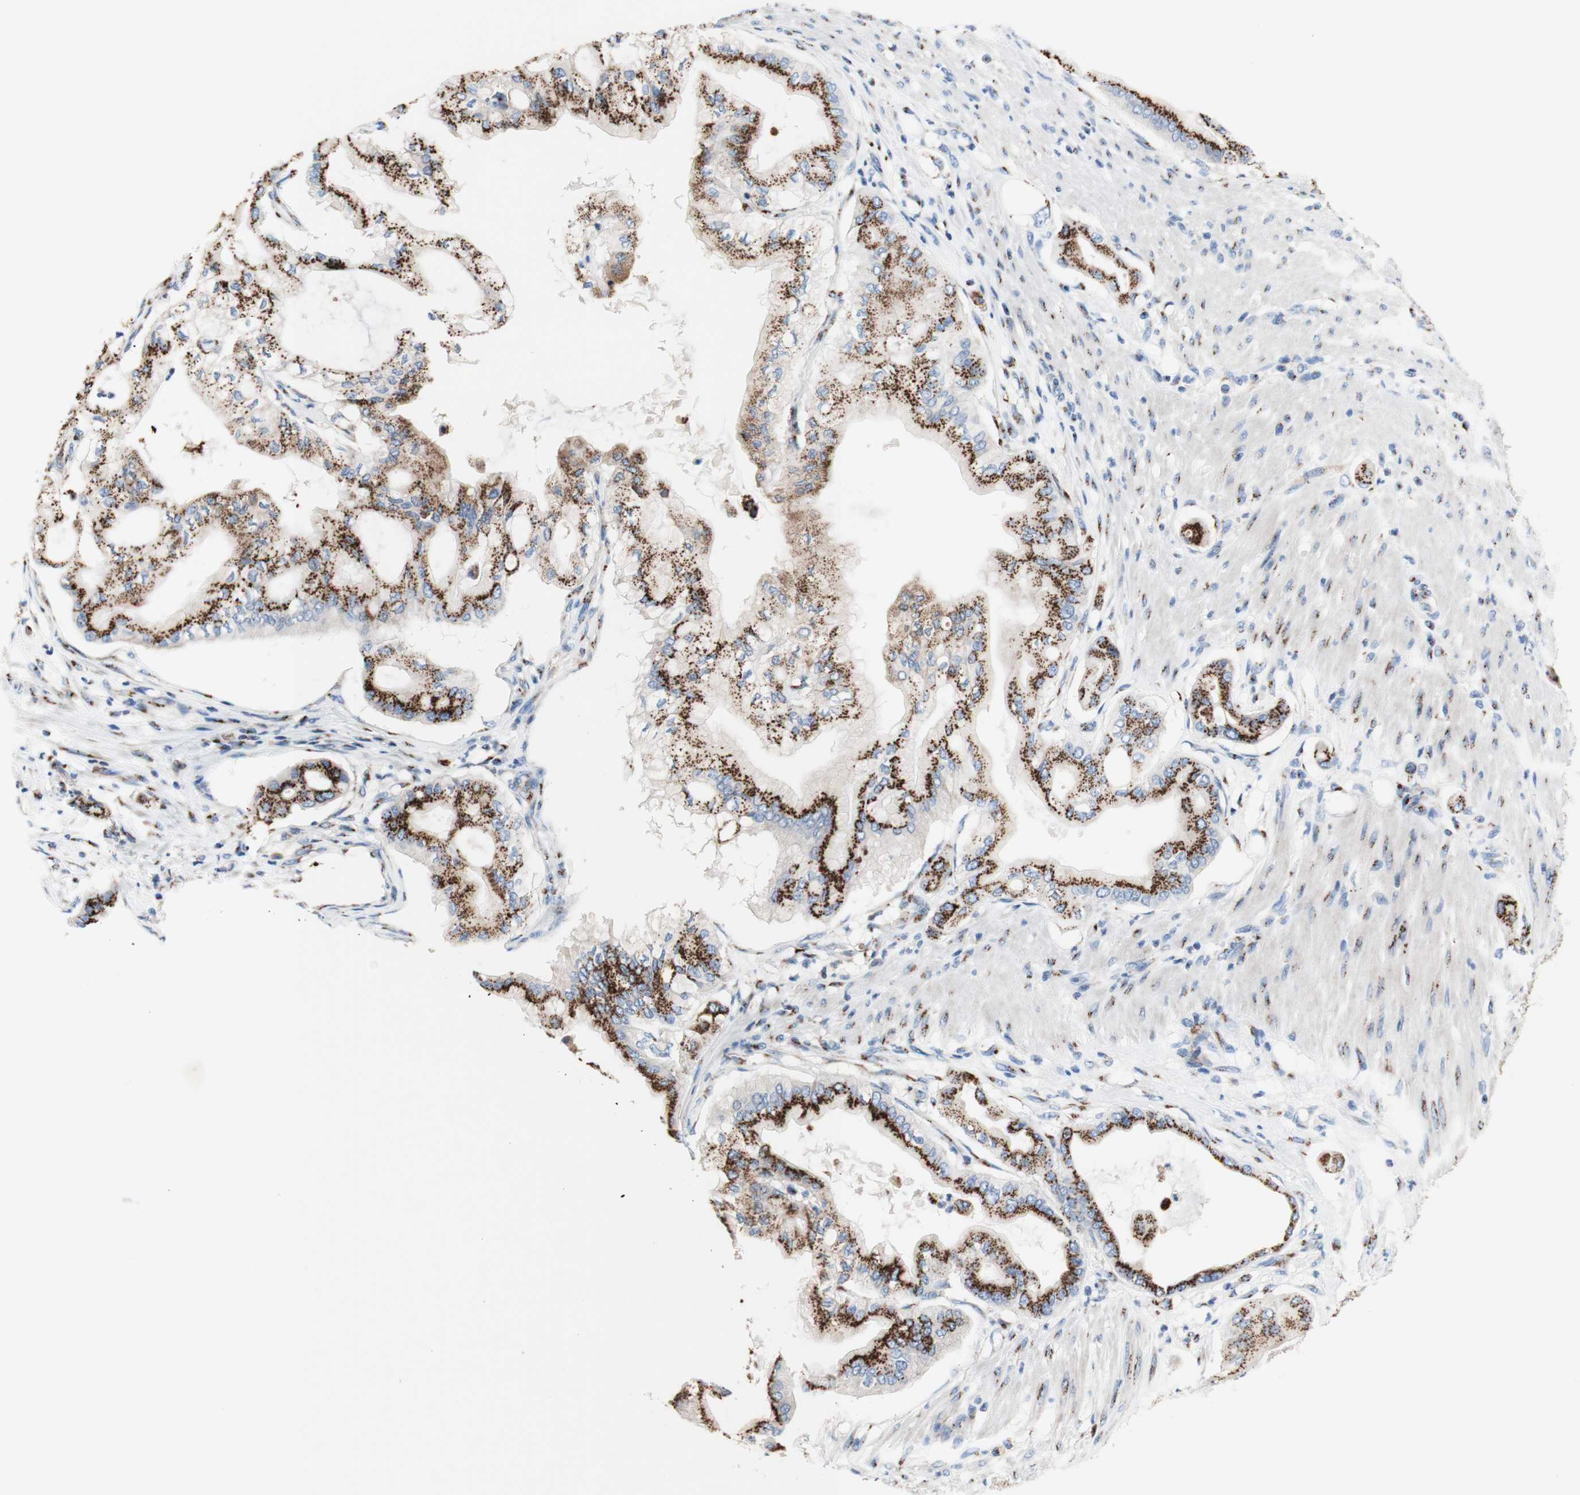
{"staining": {"intensity": "moderate", "quantity": ">75%", "location": "cytoplasmic/membranous"}, "tissue": "pancreatic cancer", "cell_type": "Tumor cells", "image_type": "cancer", "snomed": [{"axis": "morphology", "description": "Adenocarcinoma, NOS"}, {"axis": "morphology", "description": "Adenocarcinoma, metastatic, NOS"}, {"axis": "topography", "description": "Lymph node"}, {"axis": "topography", "description": "Pancreas"}, {"axis": "topography", "description": "Duodenum"}], "caption": "Immunohistochemistry (IHC) (DAB) staining of pancreatic metastatic adenocarcinoma shows moderate cytoplasmic/membranous protein positivity in approximately >75% of tumor cells.", "gene": "GALNT2", "patient": {"sex": "female", "age": 64}}